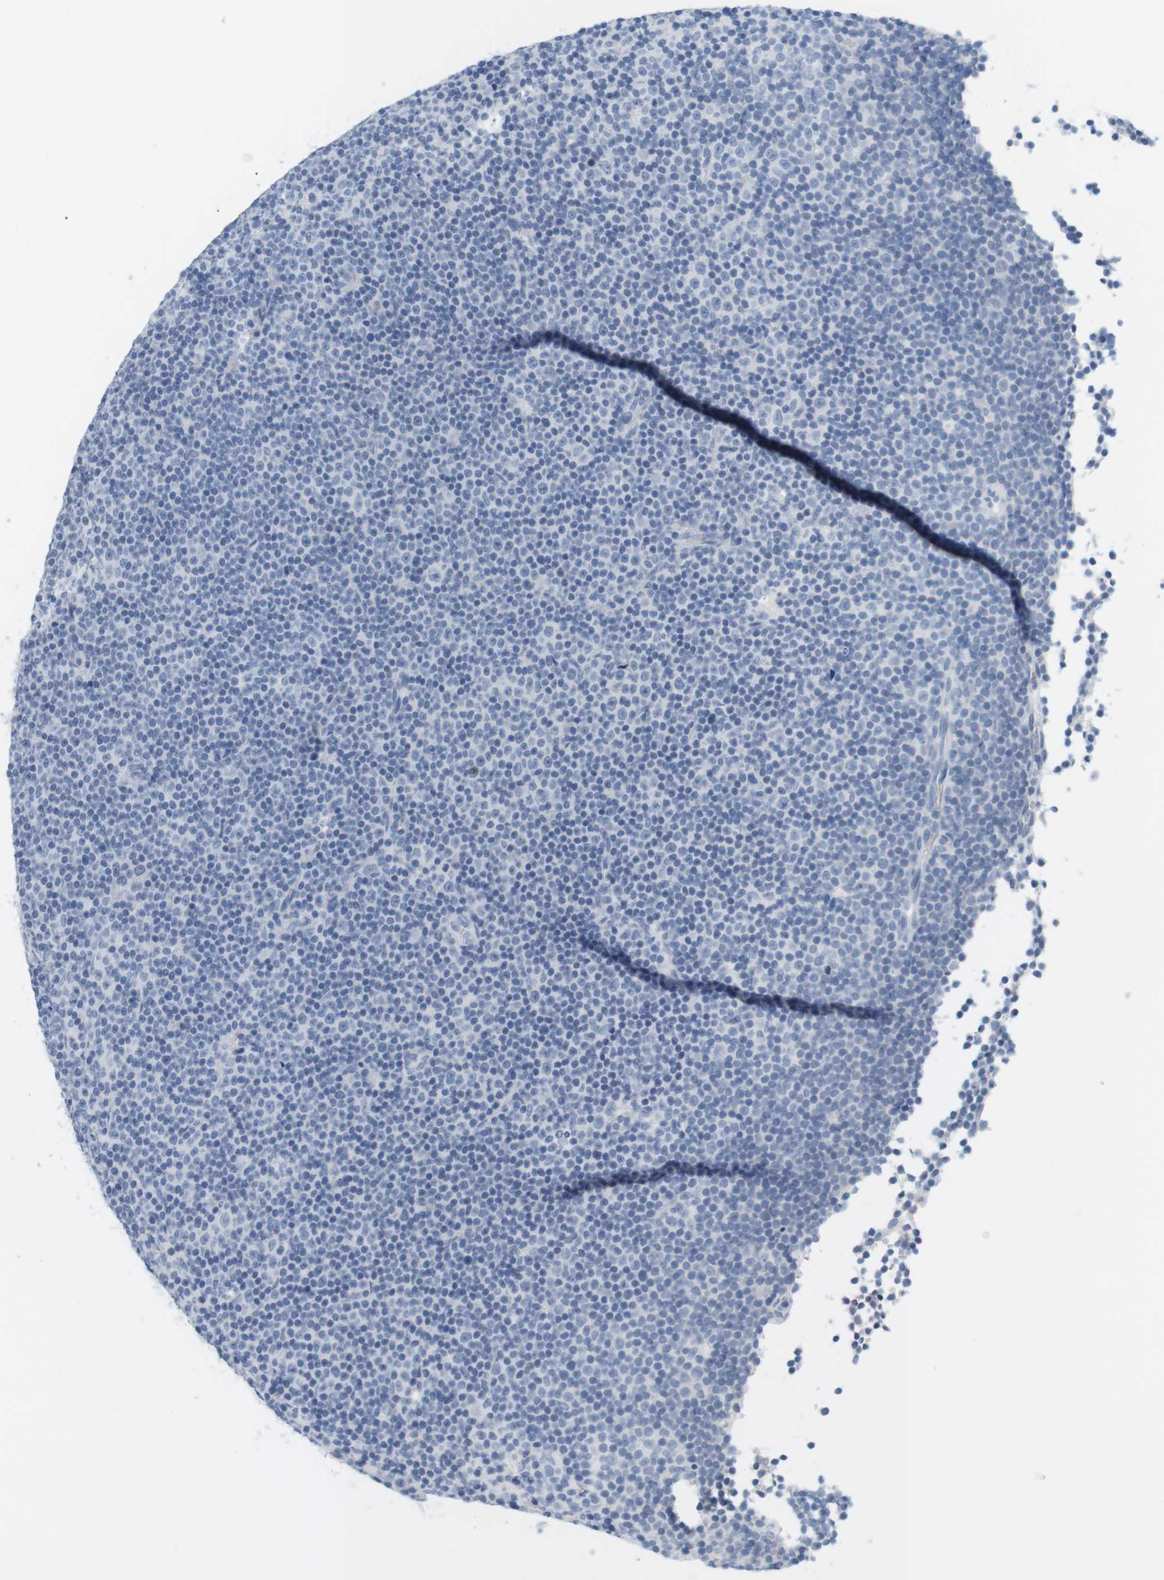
{"staining": {"intensity": "negative", "quantity": "none", "location": "none"}, "tissue": "lymphoma", "cell_type": "Tumor cells", "image_type": "cancer", "snomed": [{"axis": "morphology", "description": "Malignant lymphoma, non-Hodgkin's type, Low grade"}, {"axis": "topography", "description": "Lymph node"}], "caption": "Lymphoma was stained to show a protein in brown. There is no significant staining in tumor cells. (DAB (3,3'-diaminobenzidine) immunohistochemistry (IHC) with hematoxylin counter stain).", "gene": "OPRM1", "patient": {"sex": "female", "age": 67}}